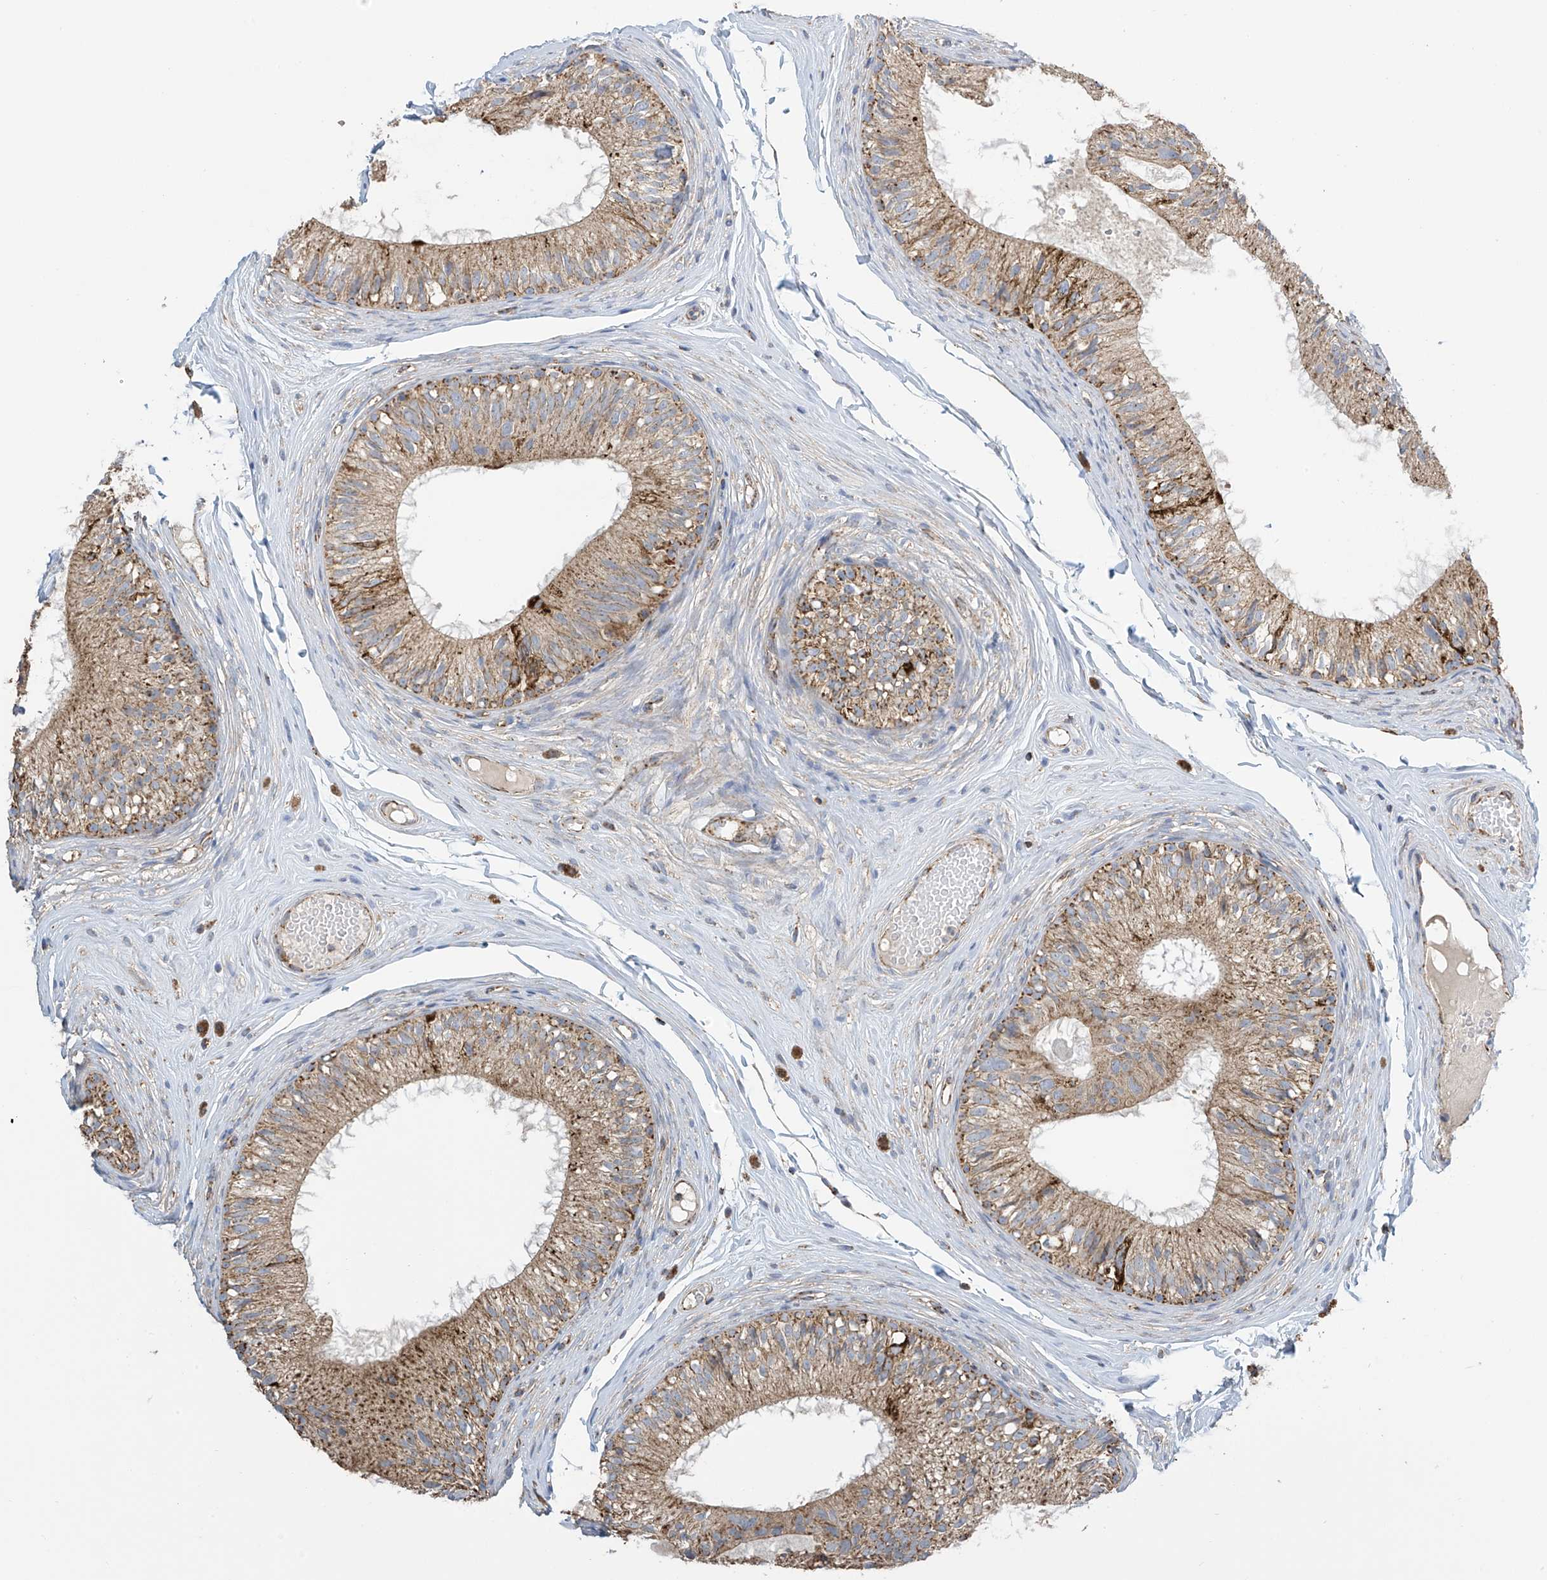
{"staining": {"intensity": "moderate", "quantity": "25%-75%", "location": "cytoplasmic/membranous"}, "tissue": "epididymis", "cell_type": "Glandular cells", "image_type": "normal", "snomed": [{"axis": "morphology", "description": "Normal tissue, NOS"}, {"axis": "morphology", "description": "Seminoma in situ"}, {"axis": "topography", "description": "Testis"}, {"axis": "topography", "description": "Epididymis"}], "caption": "Protein expression analysis of unremarkable epididymis displays moderate cytoplasmic/membranous positivity in approximately 25%-75% of glandular cells.", "gene": "PNPT1", "patient": {"sex": "male", "age": 28}}